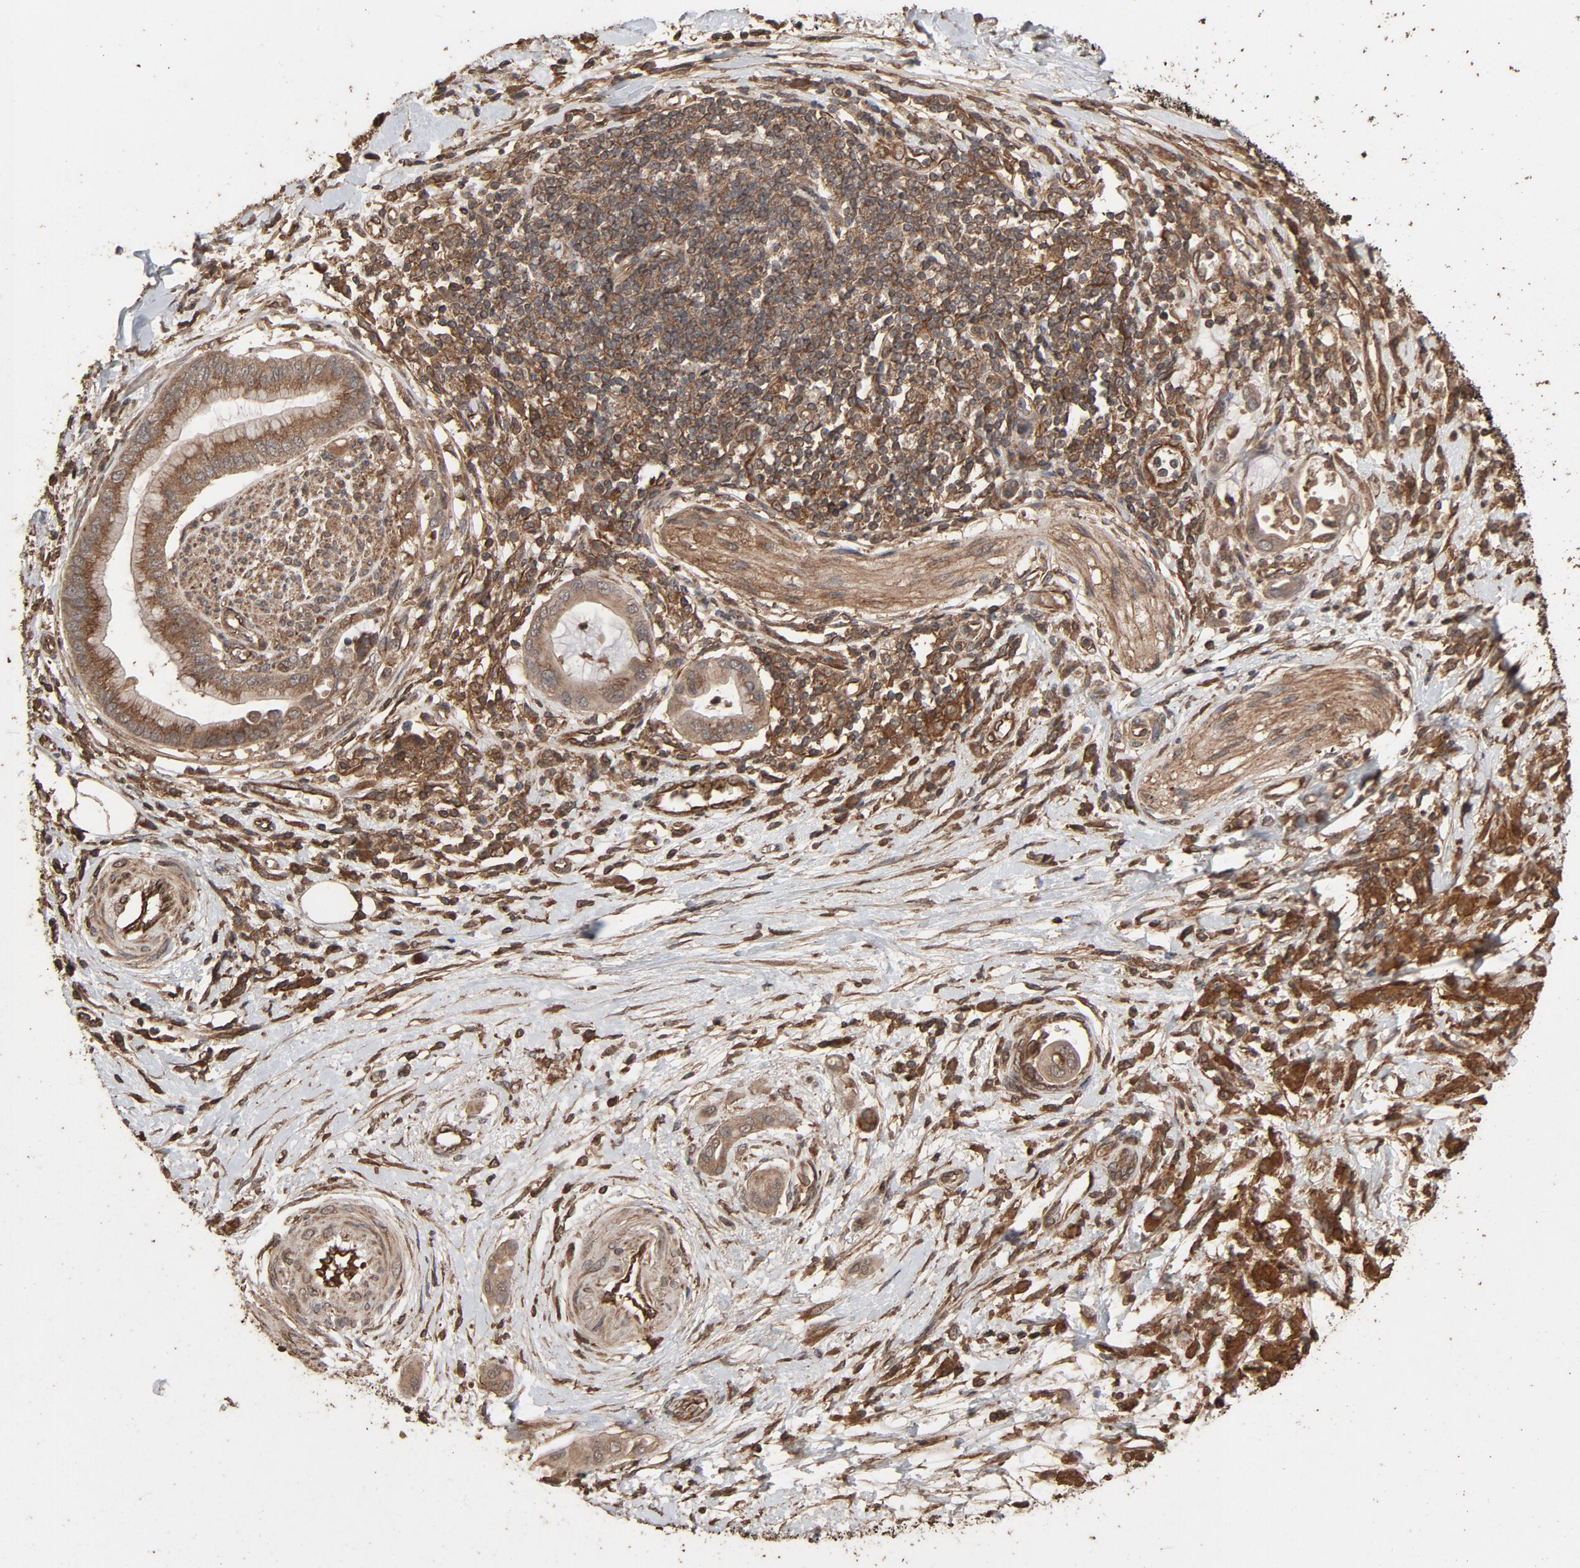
{"staining": {"intensity": "moderate", "quantity": "25%-75%", "location": "cytoplasmic/membranous"}, "tissue": "pancreatic cancer", "cell_type": "Tumor cells", "image_type": "cancer", "snomed": [{"axis": "morphology", "description": "Adenocarcinoma, NOS"}, {"axis": "morphology", "description": "Adenocarcinoma, metastatic, NOS"}, {"axis": "topography", "description": "Lymph node"}, {"axis": "topography", "description": "Pancreas"}, {"axis": "topography", "description": "Duodenum"}], "caption": "This photomicrograph shows IHC staining of pancreatic cancer, with medium moderate cytoplasmic/membranous staining in about 25%-75% of tumor cells.", "gene": "RPS6KA6", "patient": {"sex": "female", "age": 64}}